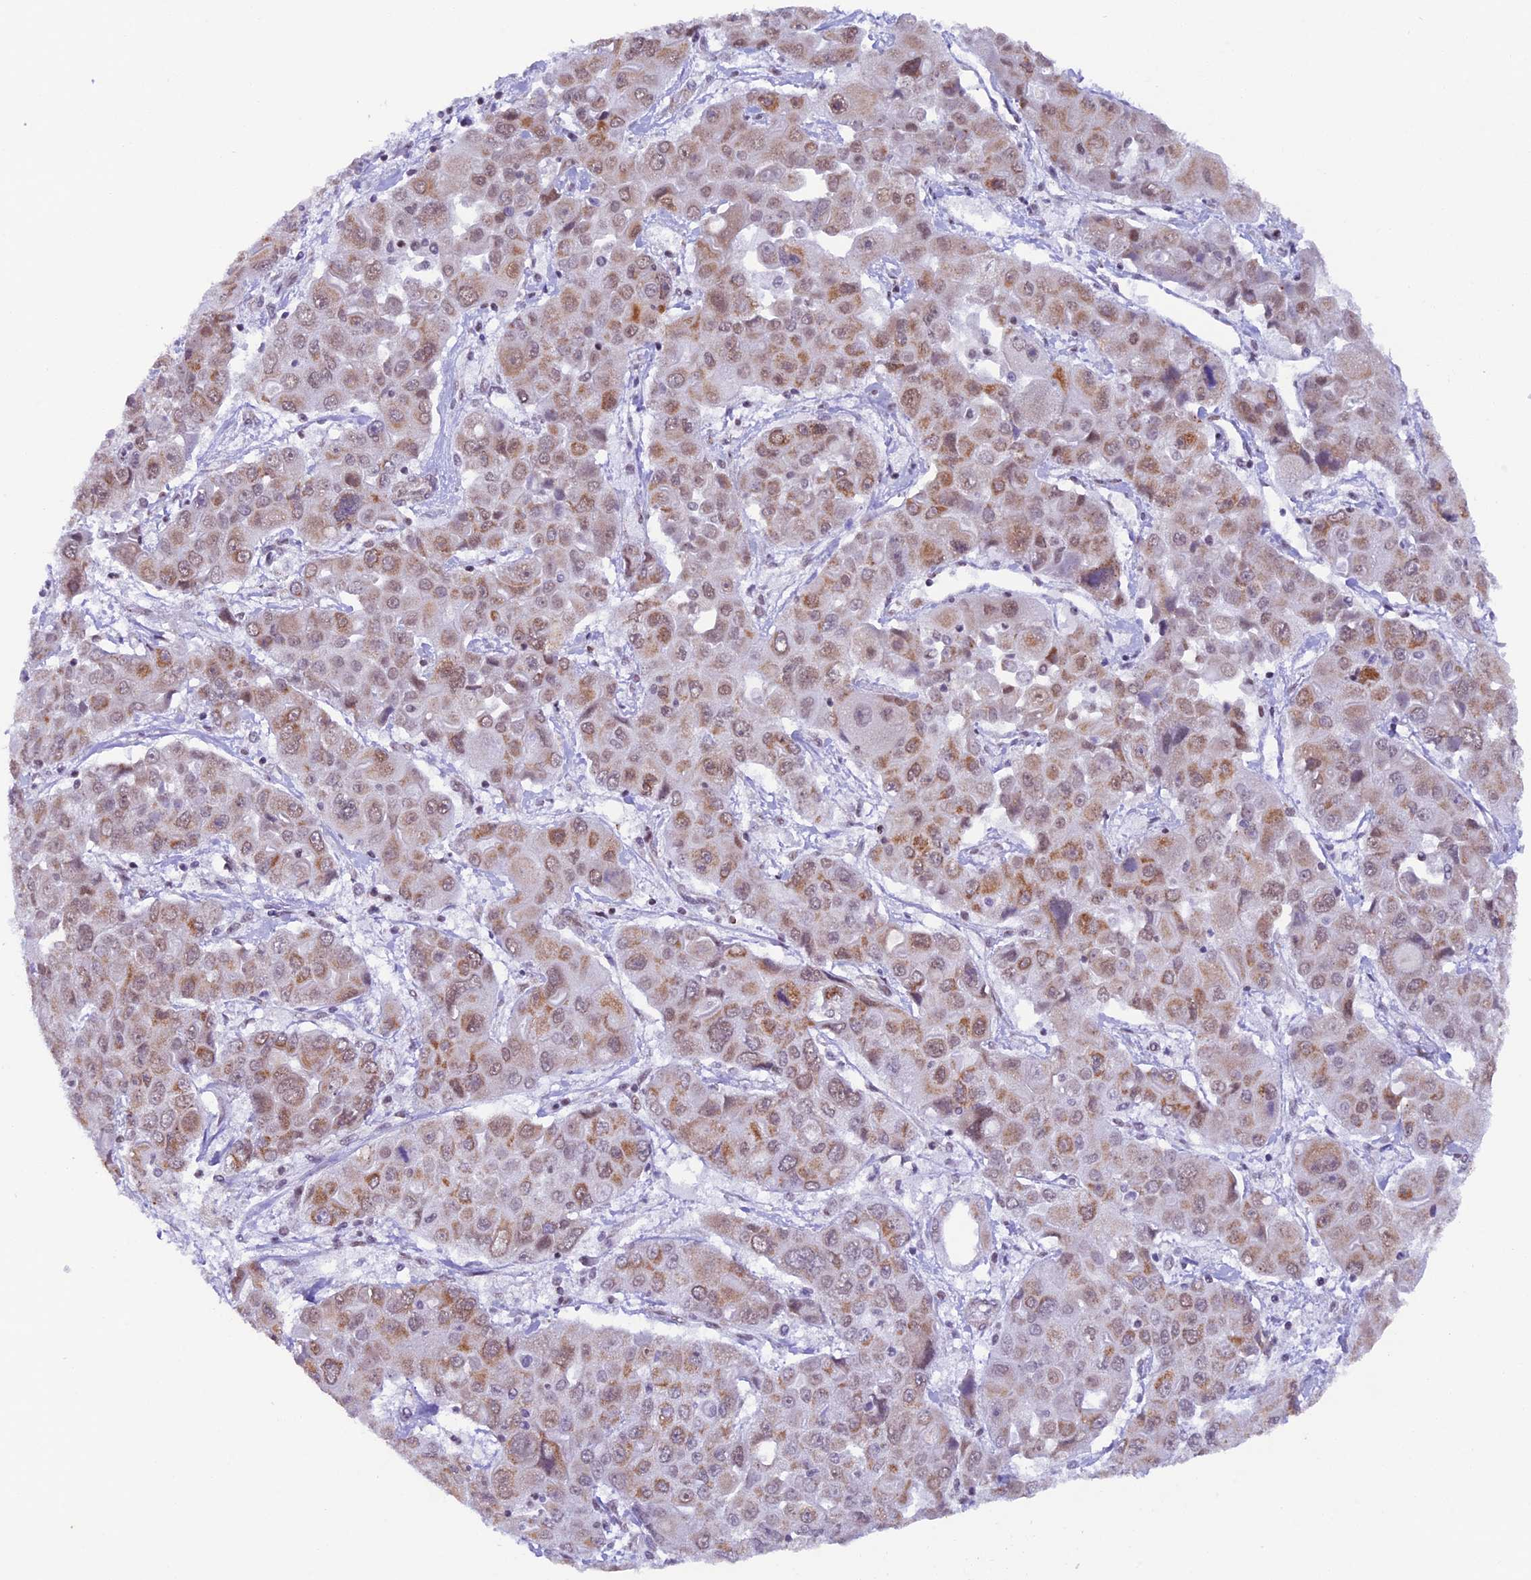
{"staining": {"intensity": "moderate", "quantity": ">75%", "location": "cytoplasmic/membranous,nuclear"}, "tissue": "liver cancer", "cell_type": "Tumor cells", "image_type": "cancer", "snomed": [{"axis": "morphology", "description": "Cholangiocarcinoma"}, {"axis": "topography", "description": "Liver"}], "caption": "Brown immunohistochemical staining in human cholangiocarcinoma (liver) exhibits moderate cytoplasmic/membranous and nuclear expression in approximately >75% of tumor cells. The staining was performed using DAB (3,3'-diaminobenzidine), with brown indicating positive protein expression. Nuclei are stained blue with hematoxylin.", "gene": "TFAM", "patient": {"sex": "male", "age": 67}}